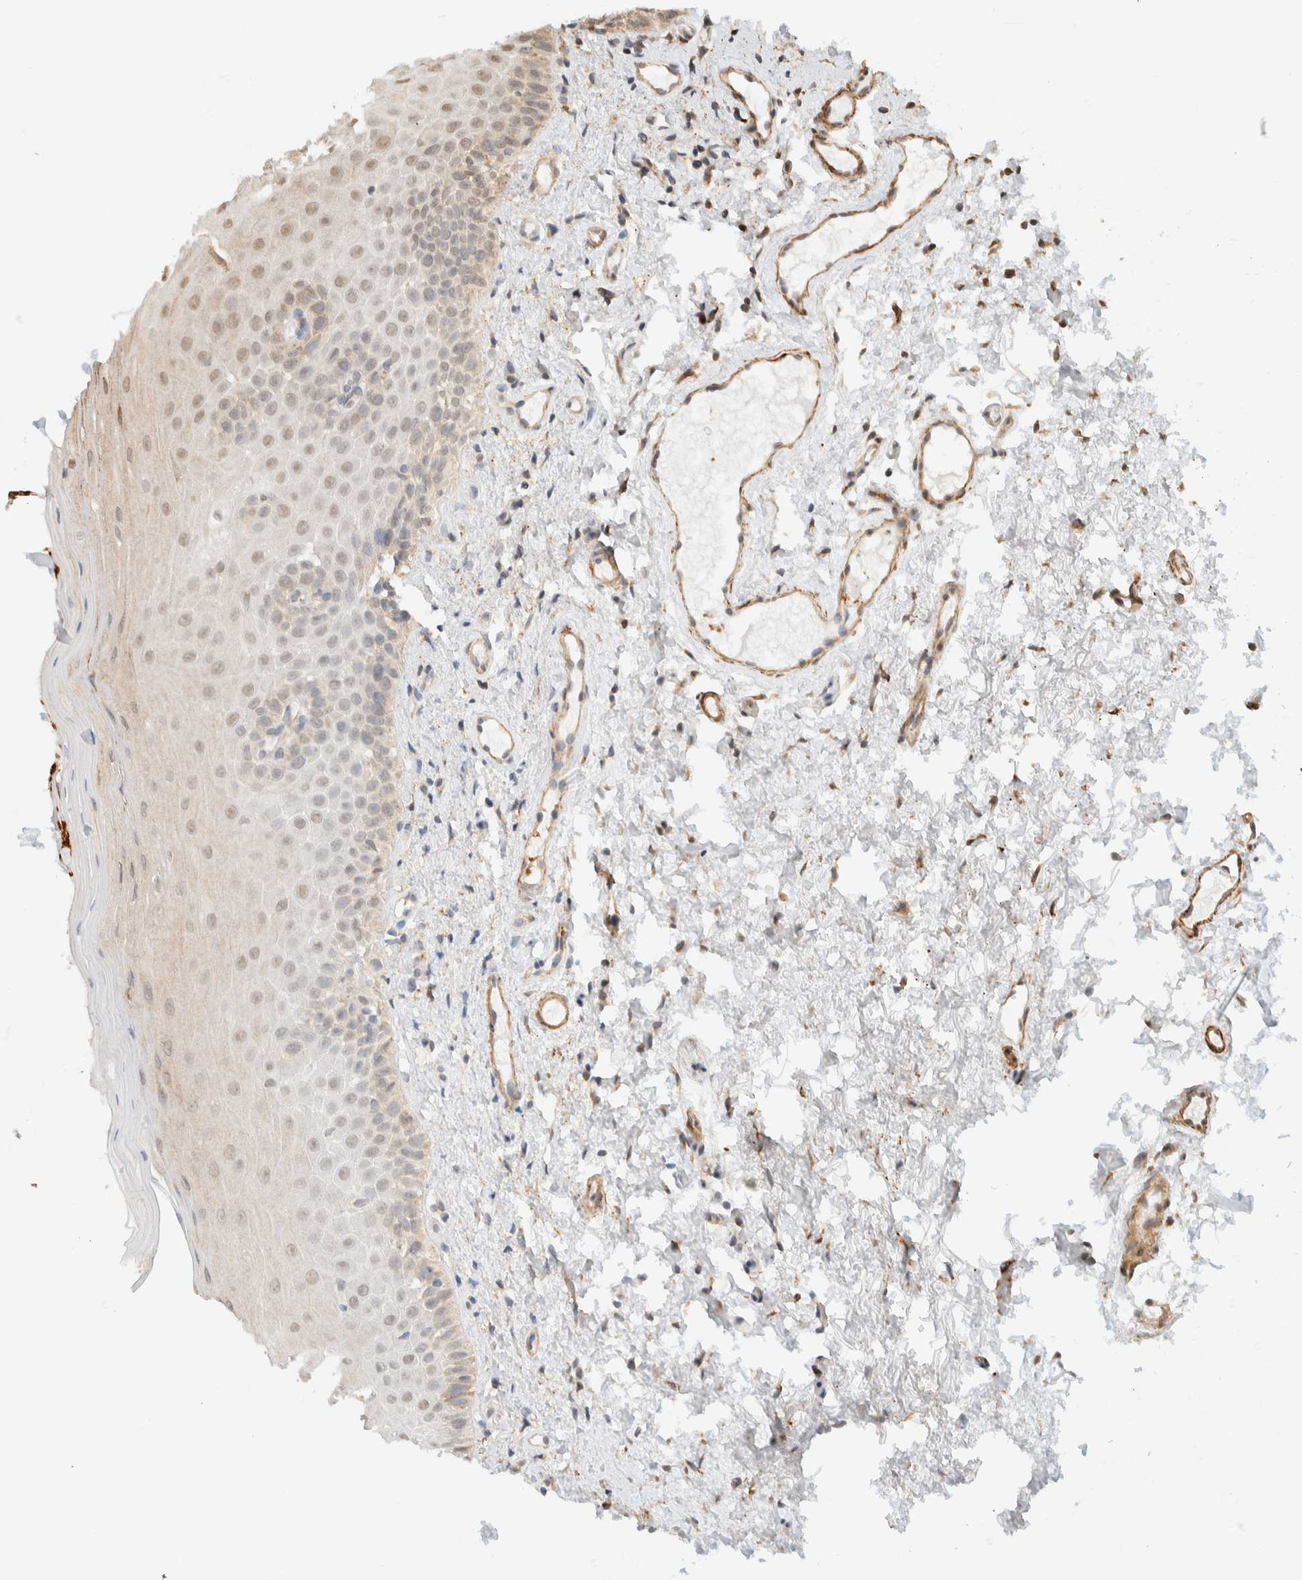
{"staining": {"intensity": "weak", "quantity": "<25%", "location": "cytoplasmic/membranous,nuclear"}, "tissue": "oral mucosa", "cell_type": "Squamous epithelial cells", "image_type": "normal", "snomed": [{"axis": "morphology", "description": "Normal tissue, NOS"}, {"axis": "topography", "description": "Oral tissue"}], "caption": "Image shows no significant protein staining in squamous epithelial cells of unremarkable oral mucosa. (DAB IHC, high magnification).", "gene": "INTS1", "patient": {"sex": "male", "age": 66}}